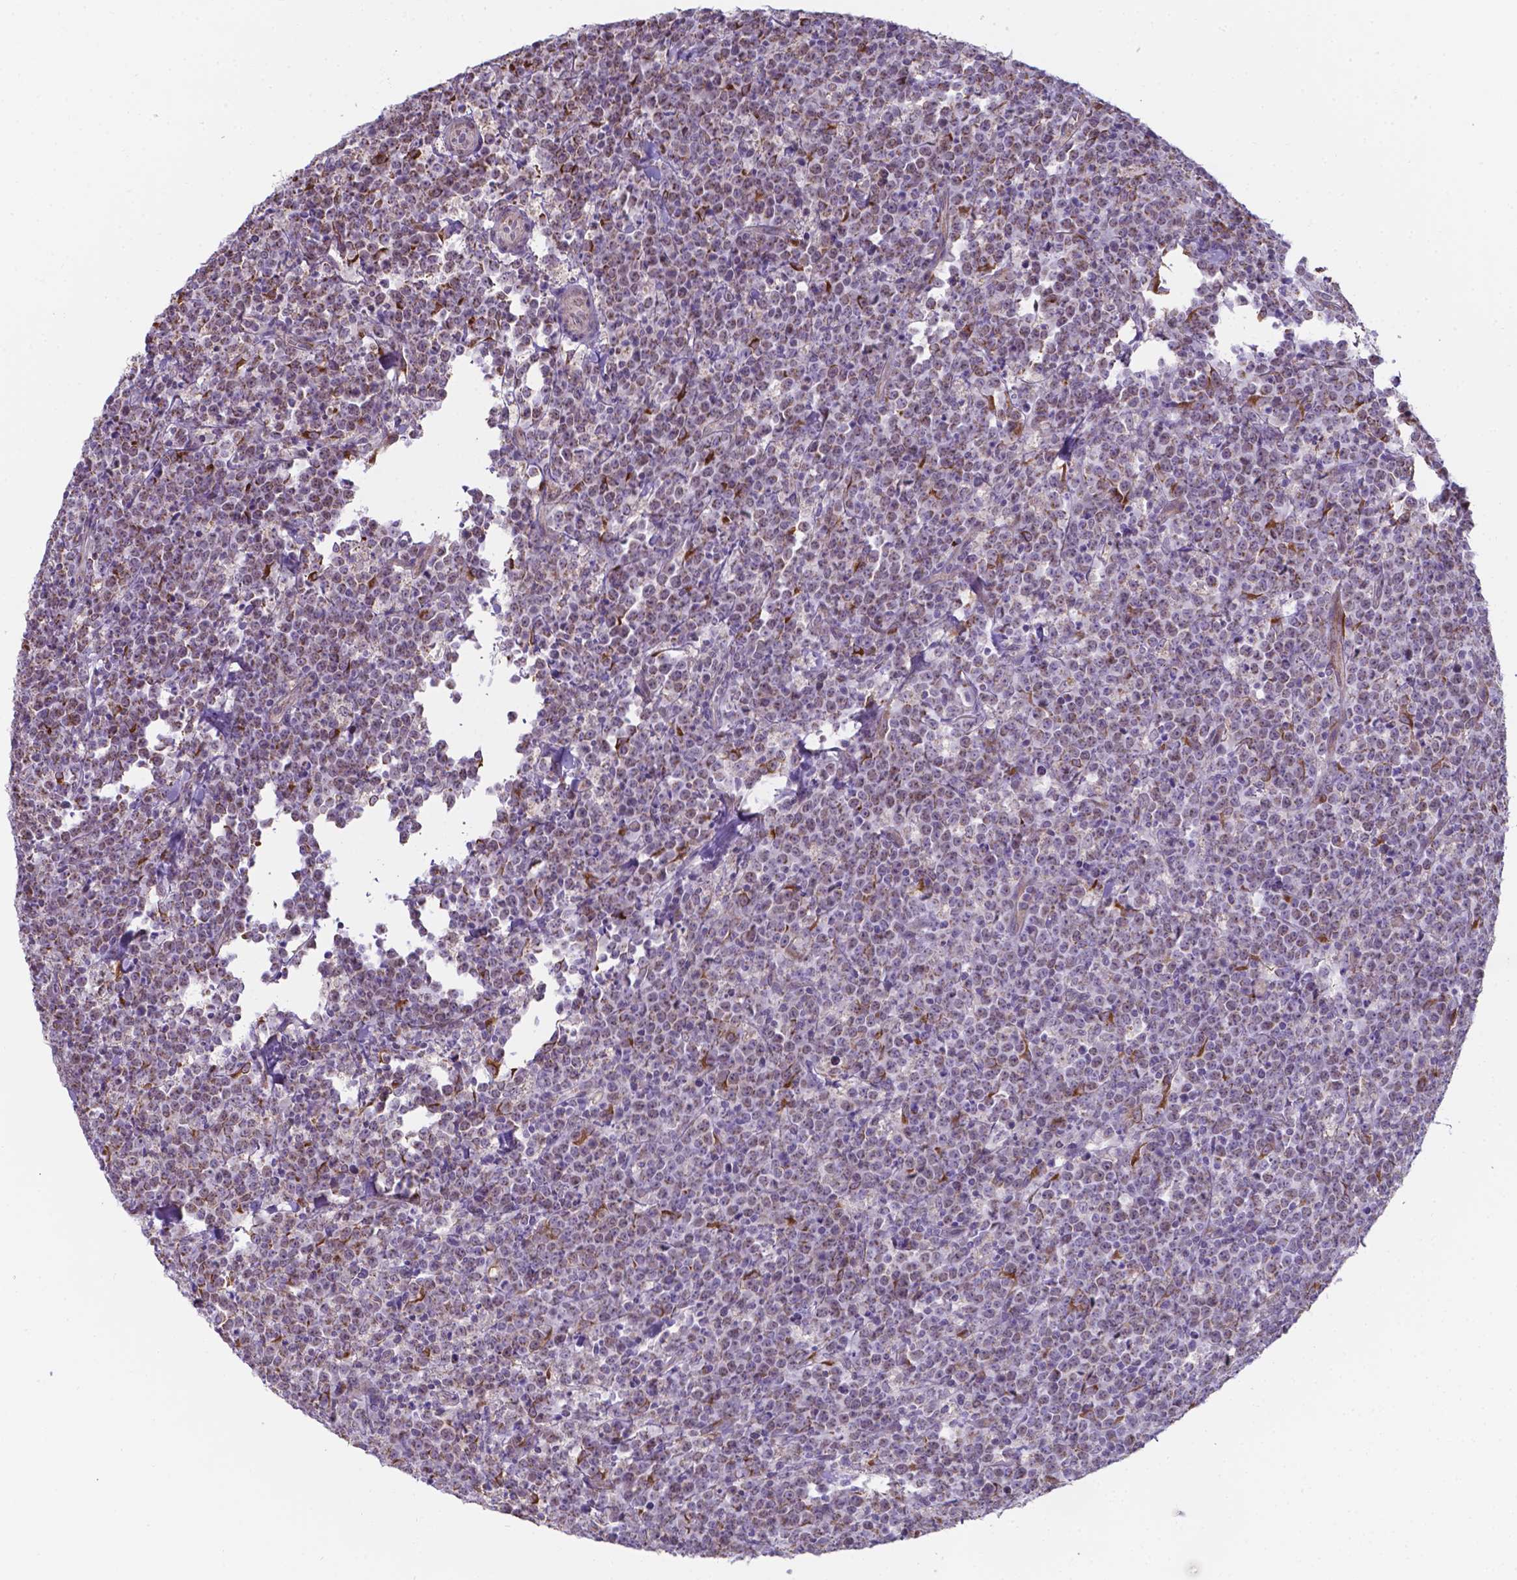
{"staining": {"intensity": "negative", "quantity": "none", "location": "none"}, "tissue": "lymphoma", "cell_type": "Tumor cells", "image_type": "cancer", "snomed": [{"axis": "morphology", "description": "Malignant lymphoma, non-Hodgkin's type, High grade"}, {"axis": "topography", "description": "Small intestine"}], "caption": "Photomicrograph shows no significant protein expression in tumor cells of malignant lymphoma, non-Hodgkin's type (high-grade). (Stains: DAB immunohistochemistry (IHC) with hematoxylin counter stain, Microscopy: brightfield microscopy at high magnification).", "gene": "FAM114A1", "patient": {"sex": "female", "age": 56}}